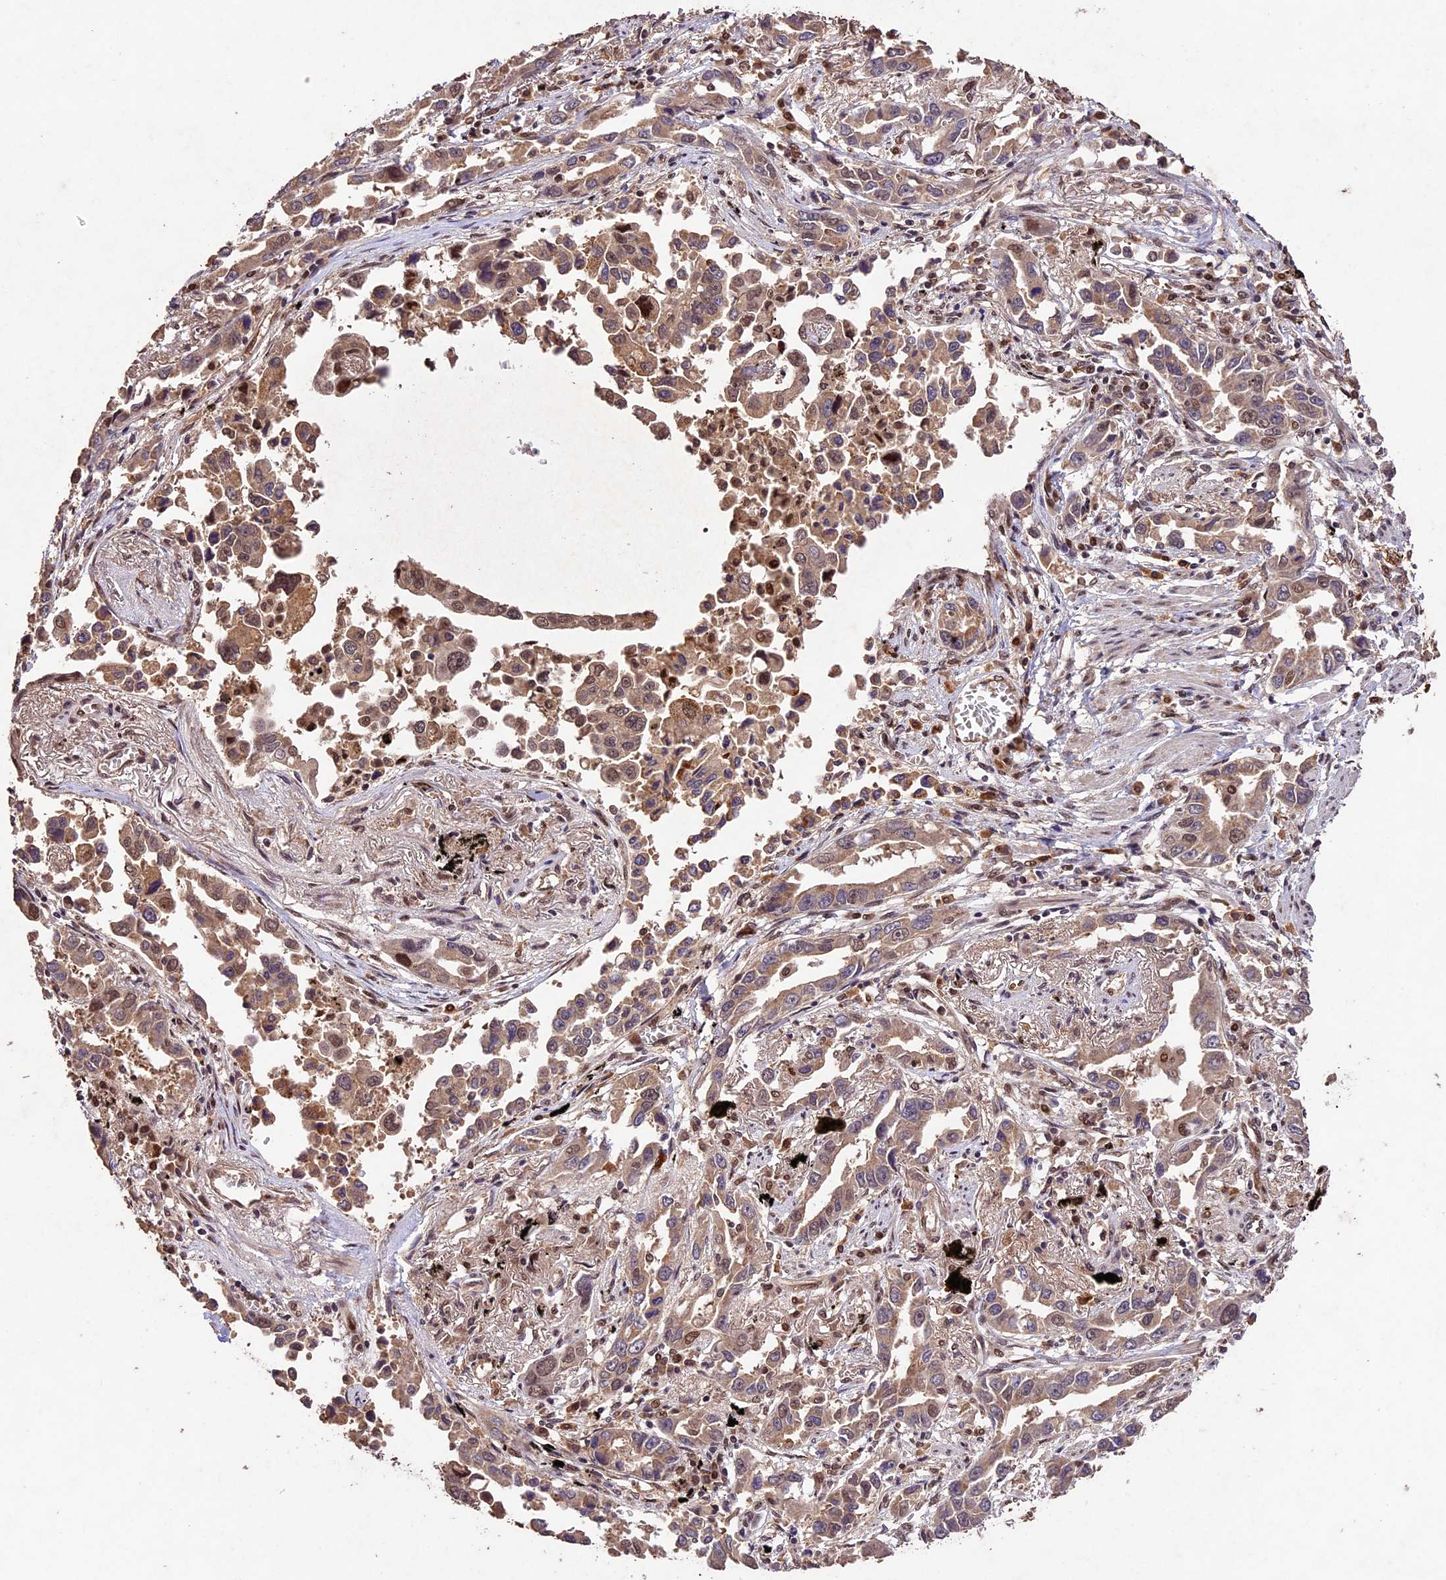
{"staining": {"intensity": "moderate", "quantity": ">75%", "location": "cytoplasmic/membranous,nuclear"}, "tissue": "lung cancer", "cell_type": "Tumor cells", "image_type": "cancer", "snomed": [{"axis": "morphology", "description": "Adenocarcinoma, NOS"}, {"axis": "topography", "description": "Lung"}], "caption": "Immunohistochemistry histopathology image of lung cancer (adenocarcinoma) stained for a protein (brown), which exhibits medium levels of moderate cytoplasmic/membranous and nuclear positivity in approximately >75% of tumor cells.", "gene": "CDKN2AIP", "patient": {"sex": "male", "age": 67}}